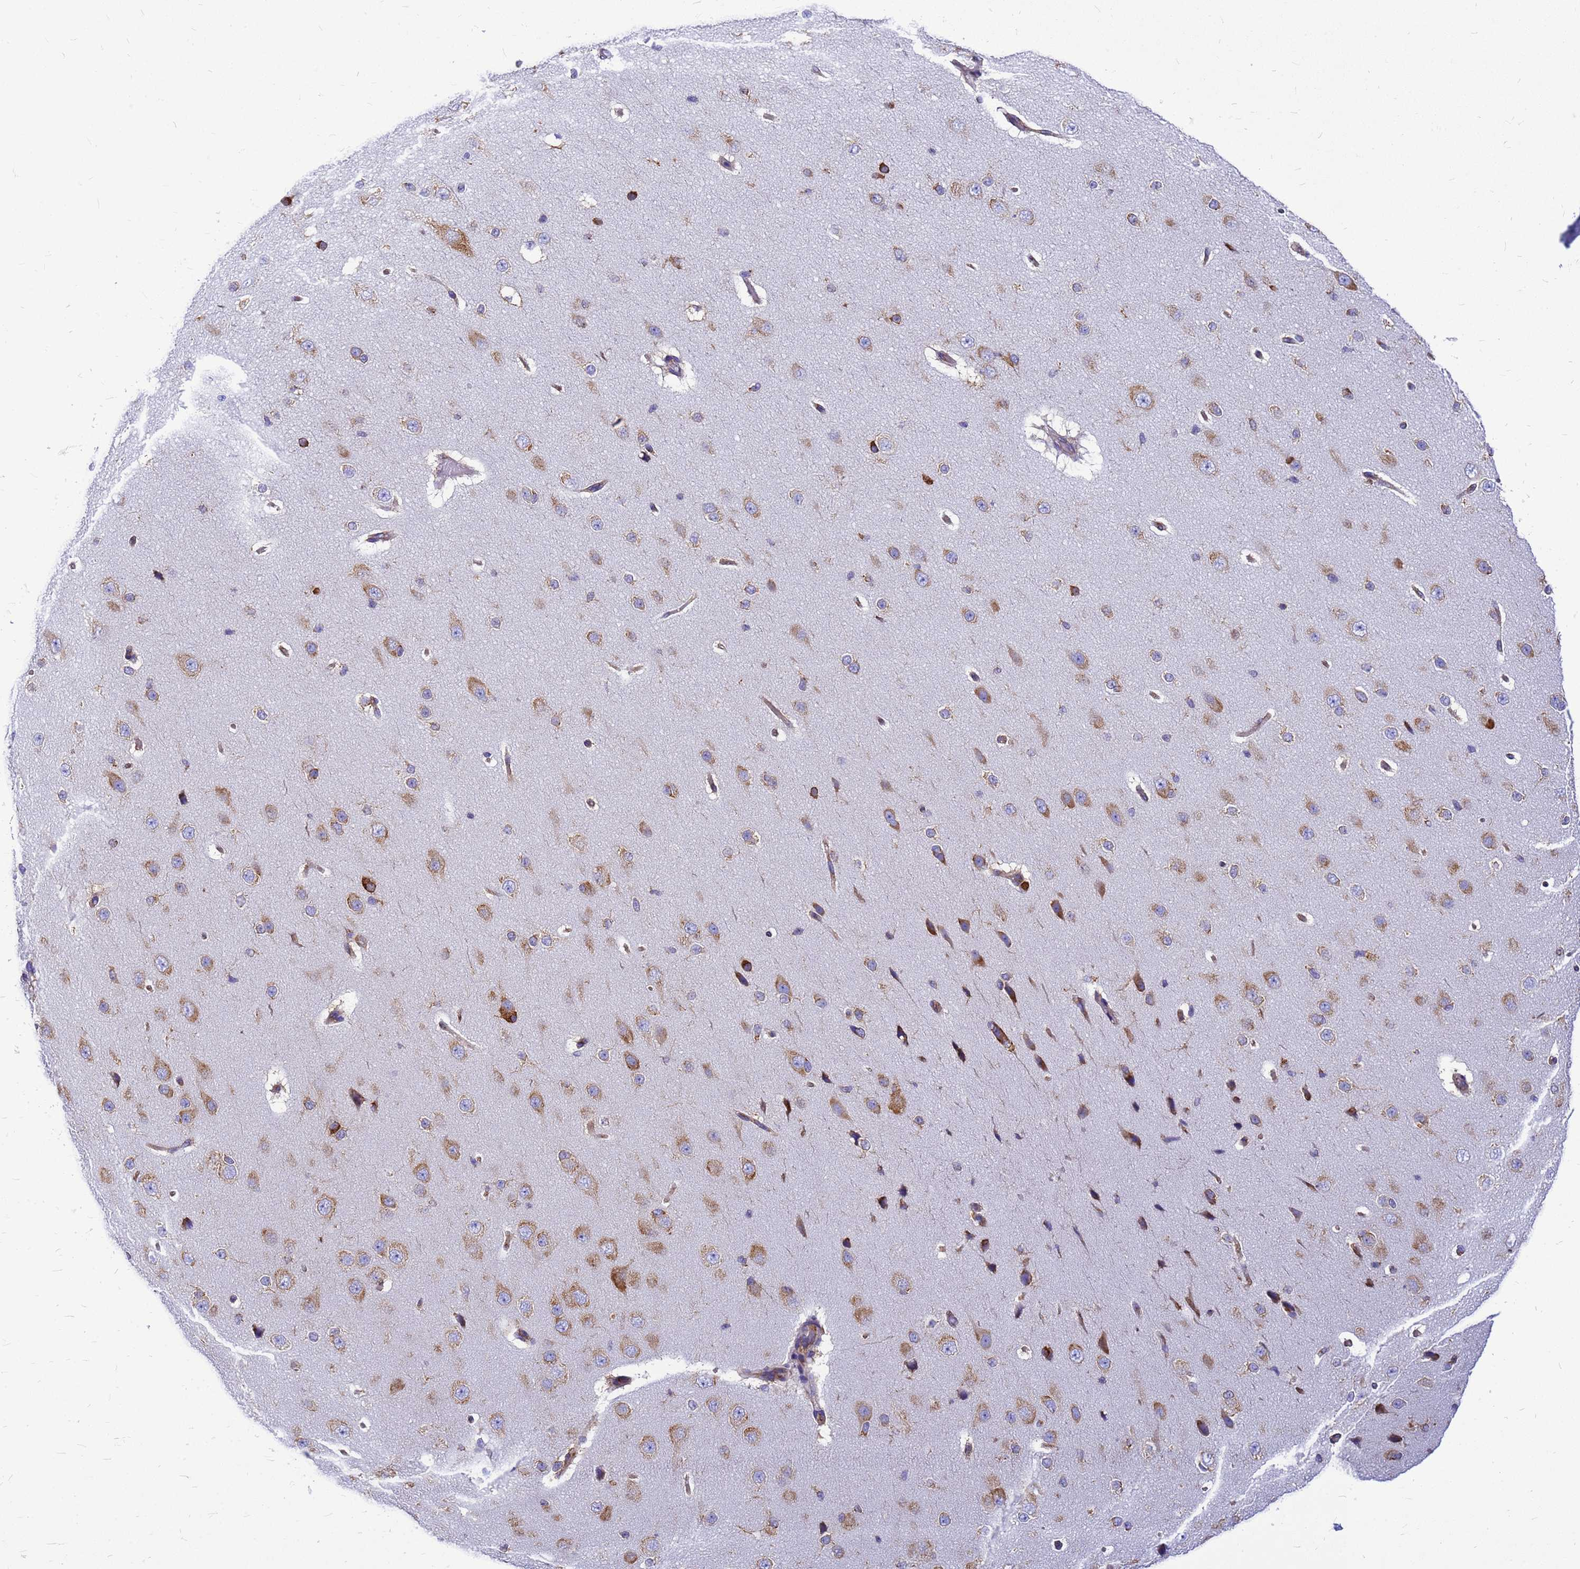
{"staining": {"intensity": "moderate", "quantity": ">75%", "location": "cytoplasmic/membranous"}, "tissue": "cerebral cortex", "cell_type": "Endothelial cells", "image_type": "normal", "snomed": [{"axis": "morphology", "description": "Normal tissue, NOS"}, {"axis": "morphology", "description": "Developmental malformation"}, {"axis": "topography", "description": "Cerebral cortex"}], "caption": "This image shows IHC staining of benign cerebral cortex, with medium moderate cytoplasmic/membranous positivity in about >75% of endothelial cells.", "gene": "EEF1D", "patient": {"sex": "female", "age": 30}}